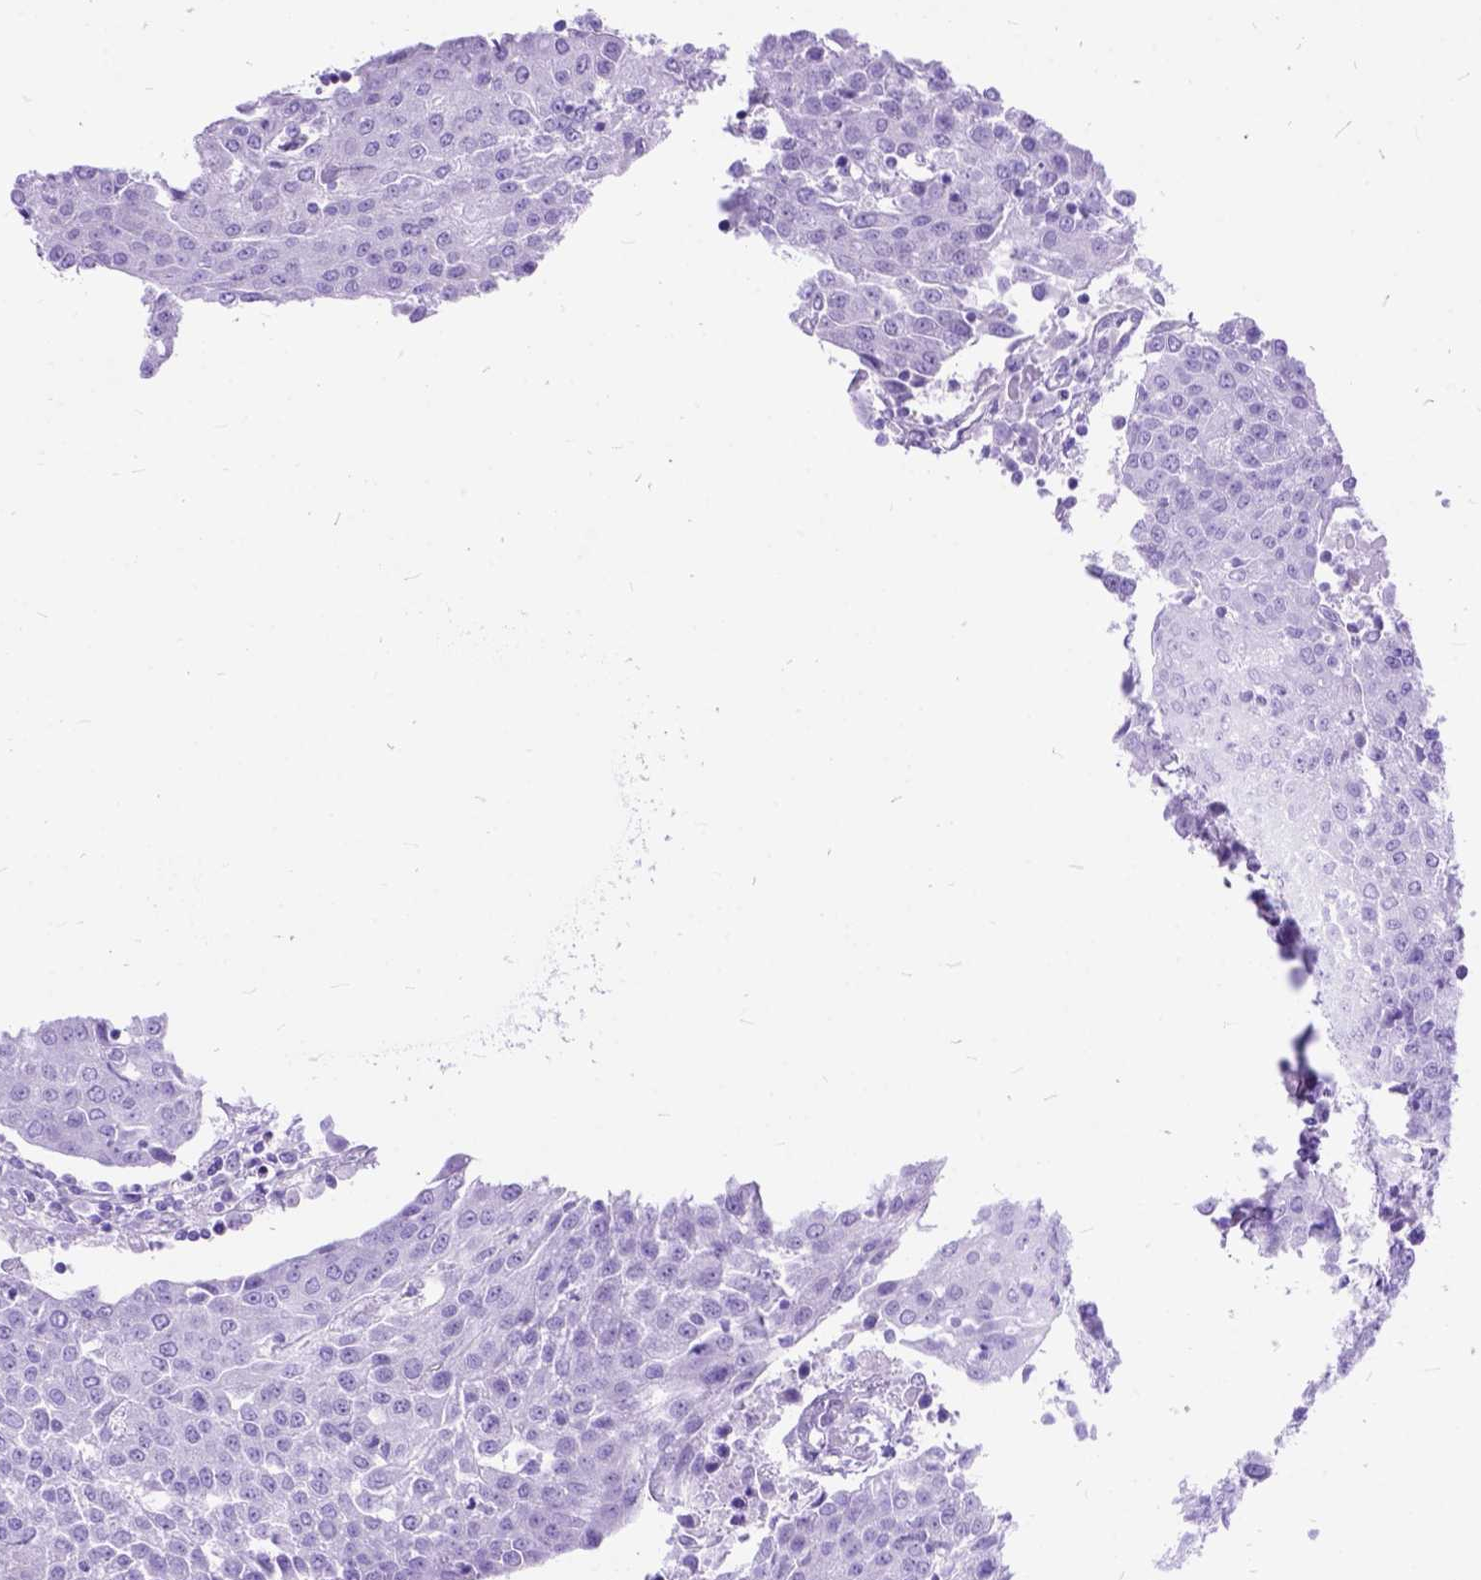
{"staining": {"intensity": "negative", "quantity": "none", "location": "none"}, "tissue": "urothelial cancer", "cell_type": "Tumor cells", "image_type": "cancer", "snomed": [{"axis": "morphology", "description": "Urothelial carcinoma, High grade"}, {"axis": "topography", "description": "Urinary bladder"}], "caption": "Immunohistochemistry of urothelial cancer shows no positivity in tumor cells.", "gene": "ARL9", "patient": {"sex": "female", "age": 85}}